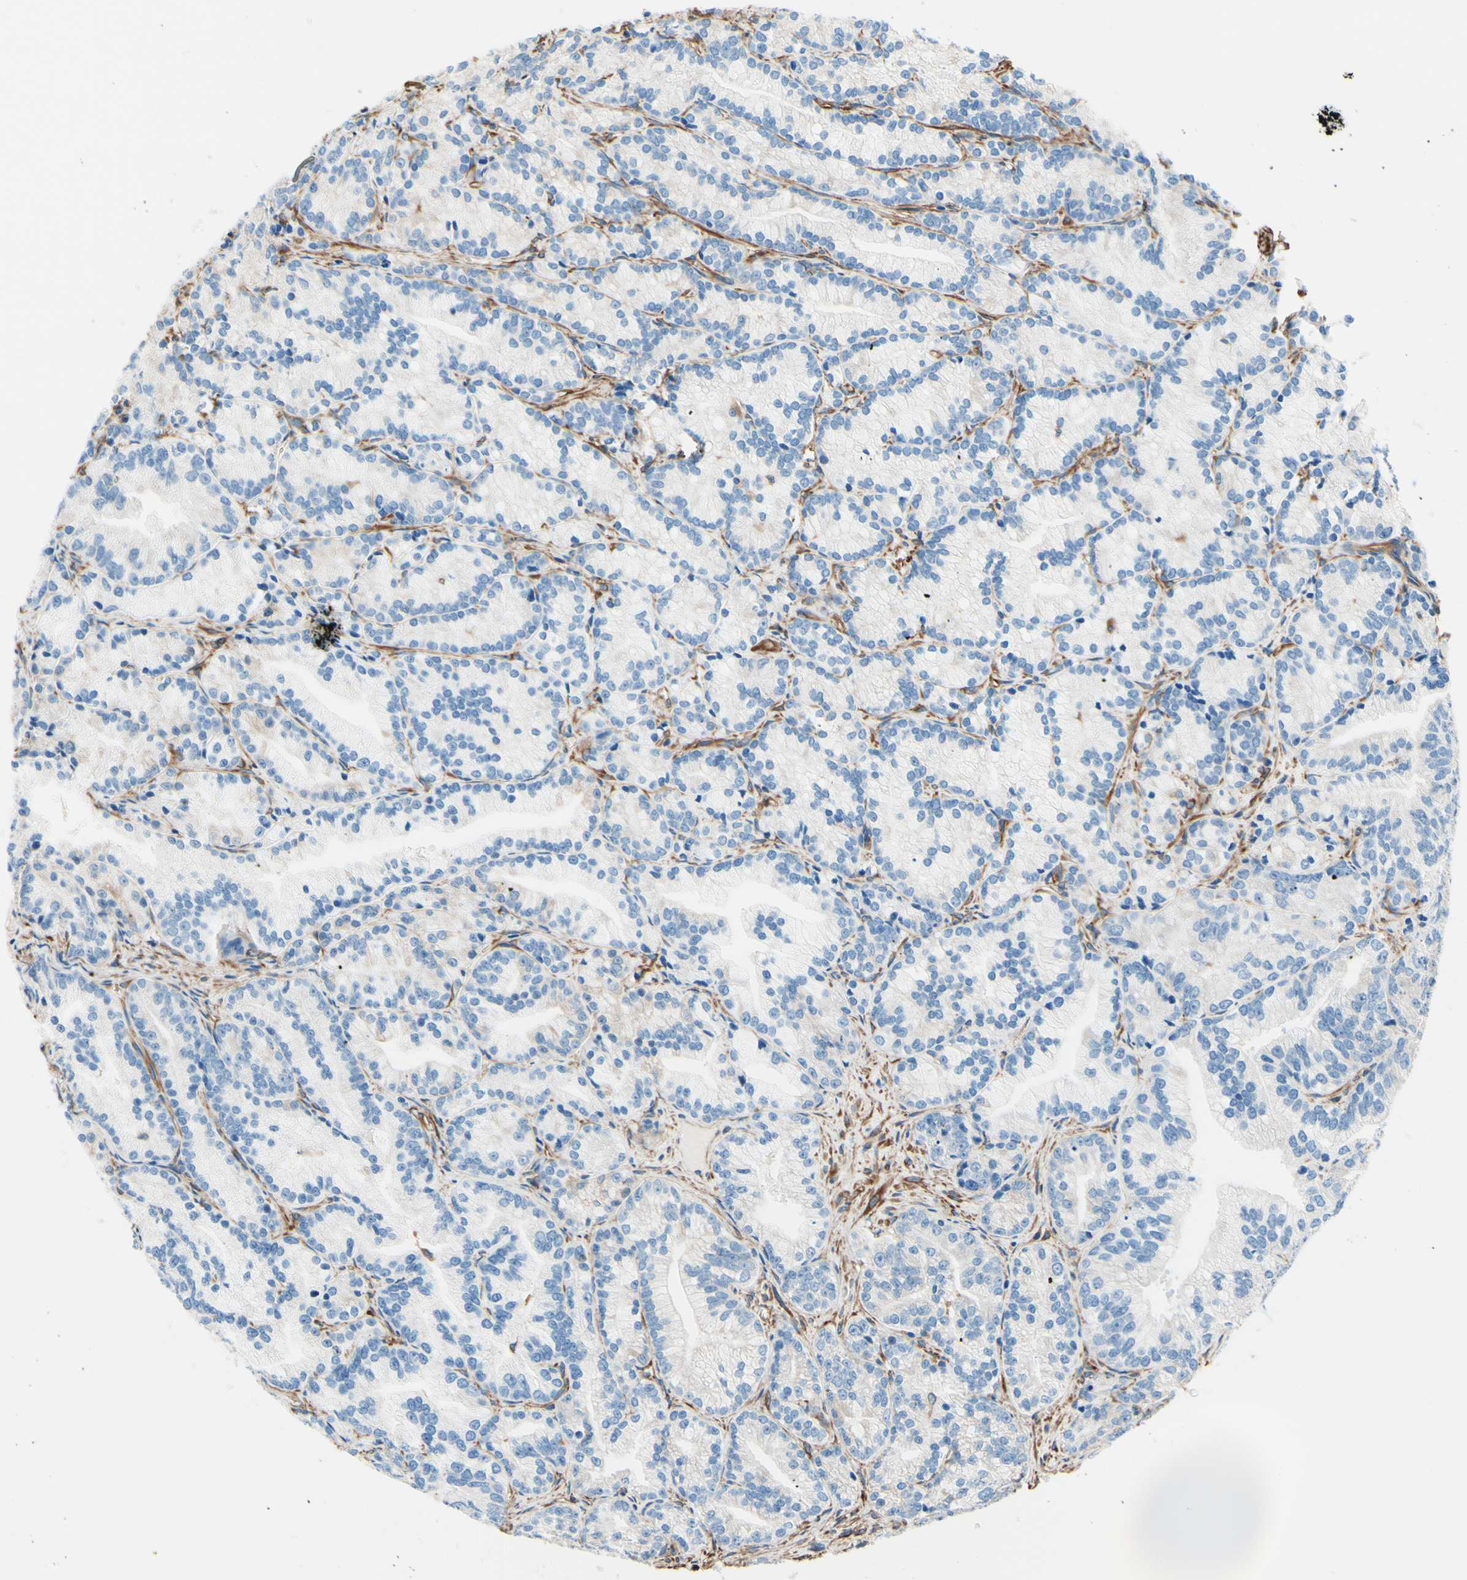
{"staining": {"intensity": "negative", "quantity": "none", "location": "none"}, "tissue": "prostate cancer", "cell_type": "Tumor cells", "image_type": "cancer", "snomed": [{"axis": "morphology", "description": "Adenocarcinoma, Low grade"}, {"axis": "topography", "description": "Prostate"}], "caption": "This image is of prostate cancer (low-grade adenocarcinoma) stained with IHC to label a protein in brown with the nuclei are counter-stained blue. There is no positivity in tumor cells.", "gene": "DPYSL3", "patient": {"sex": "male", "age": 89}}